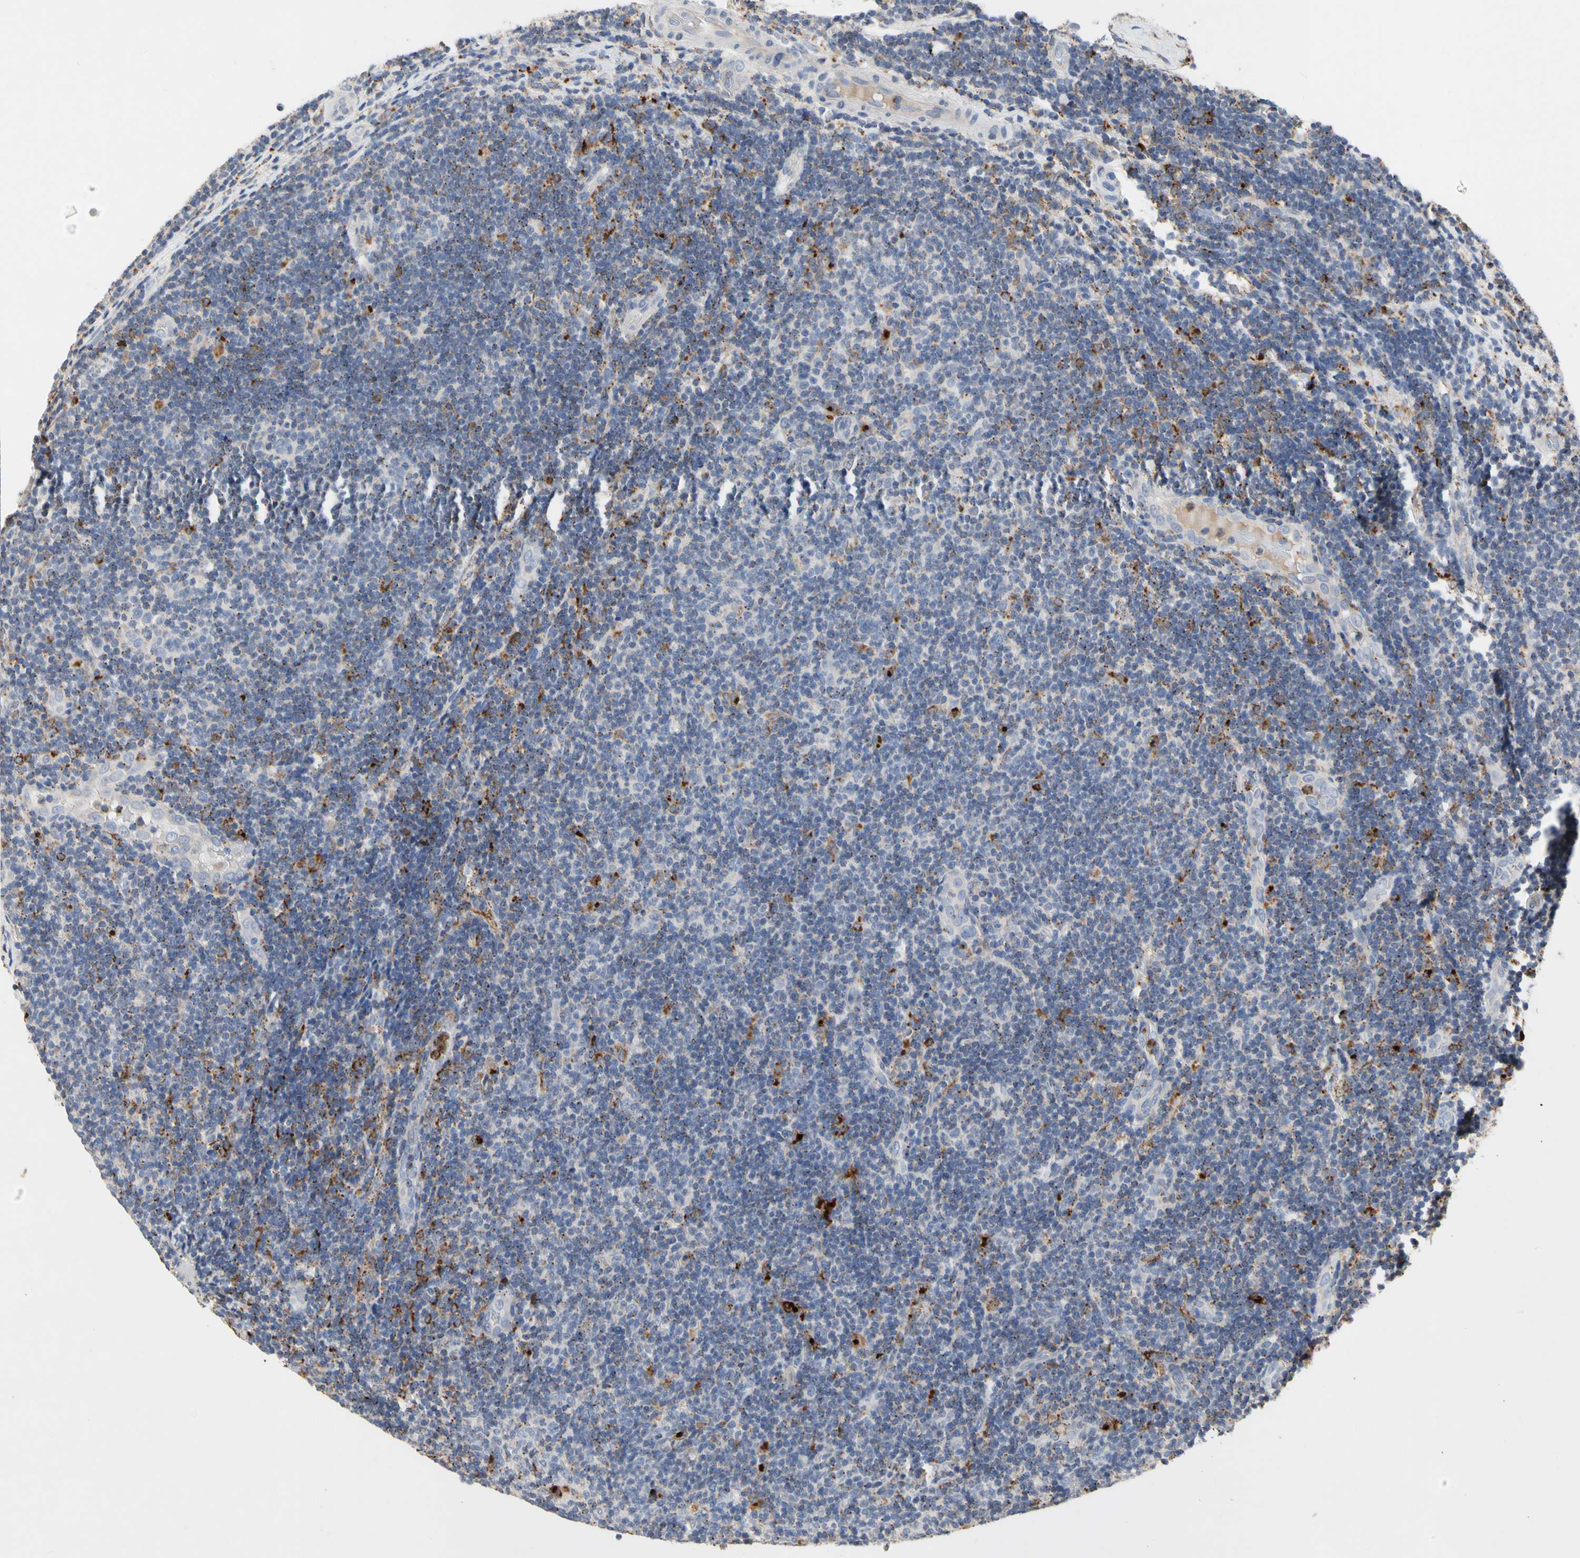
{"staining": {"intensity": "negative", "quantity": "none", "location": "none"}, "tissue": "lymphoma", "cell_type": "Tumor cells", "image_type": "cancer", "snomed": [{"axis": "morphology", "description": "Malignant lymphoma, non-Hodgkin's type, Low grade"}, {"axis": "topography", "description": "Lymph node"}], "caption": "A micrograph of human malignant lymphoma, non-Hodgkin's type (low-grade) is negative for staining in tumor cells.", "gene": "ADA2", "patient": {"sex": "male", "age": 83}}